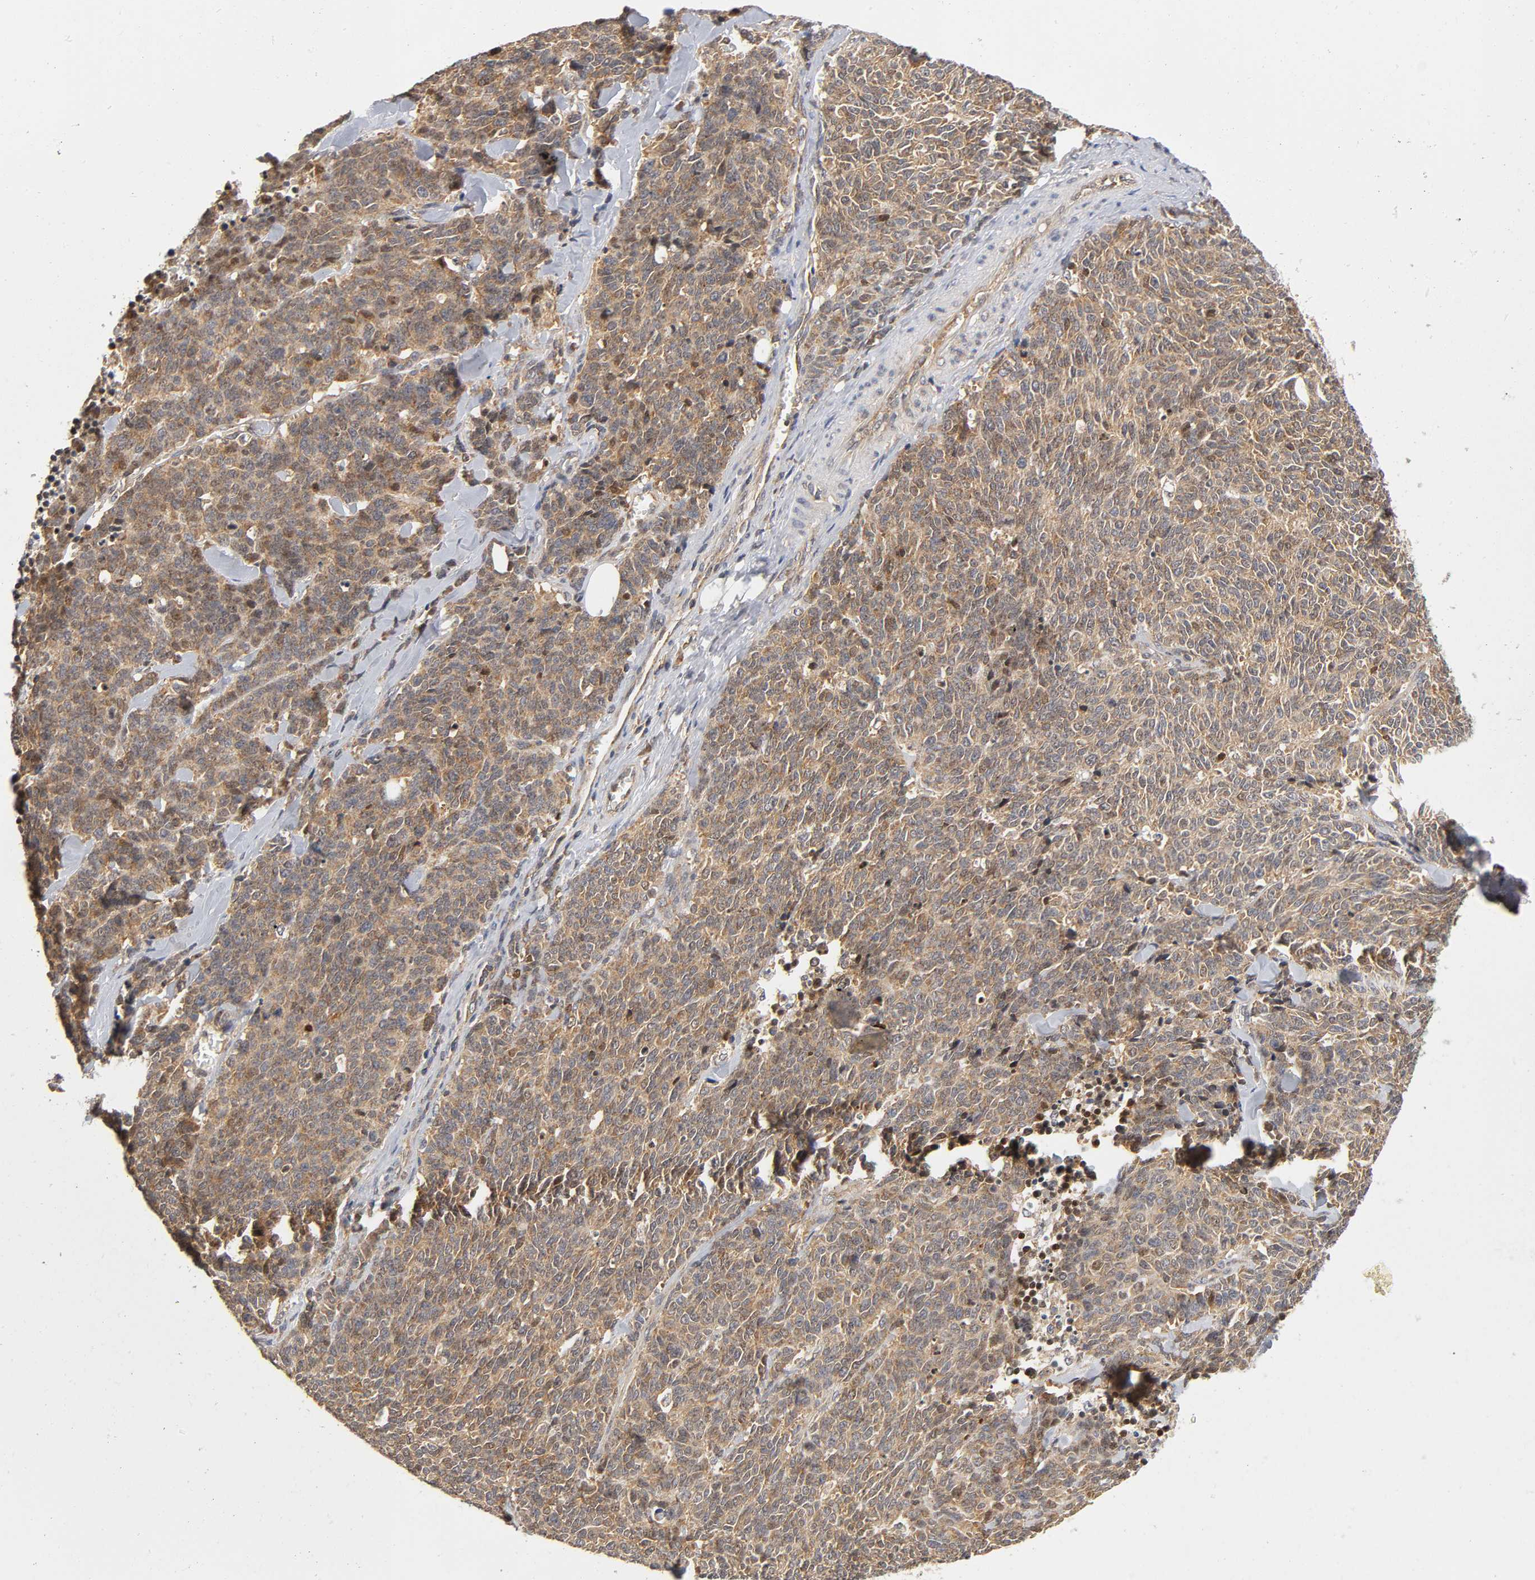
{"staining": {"intensity": "moderate", "quantity": ">75%", "location": "cytoplasmic/membranous"}, "tissue": "lung cancer", "cell_type": "Tumor cells", "image_type": "cancer", "snomed": [{"axis": "morphology", "description": "Neoplasm, malignant, NOS"}, {"axis": "topography", "description": "Lung"}], "caption": "Immunohistochemical staining of lung cancer (neoplasm (malignant)) exhibits medium levels of moderate cytoplasmic/membranous positivity in about >75% of tumor cells.", "gene": "PAFAH1B1", "patient": {"sex": "female", "age": 58}}